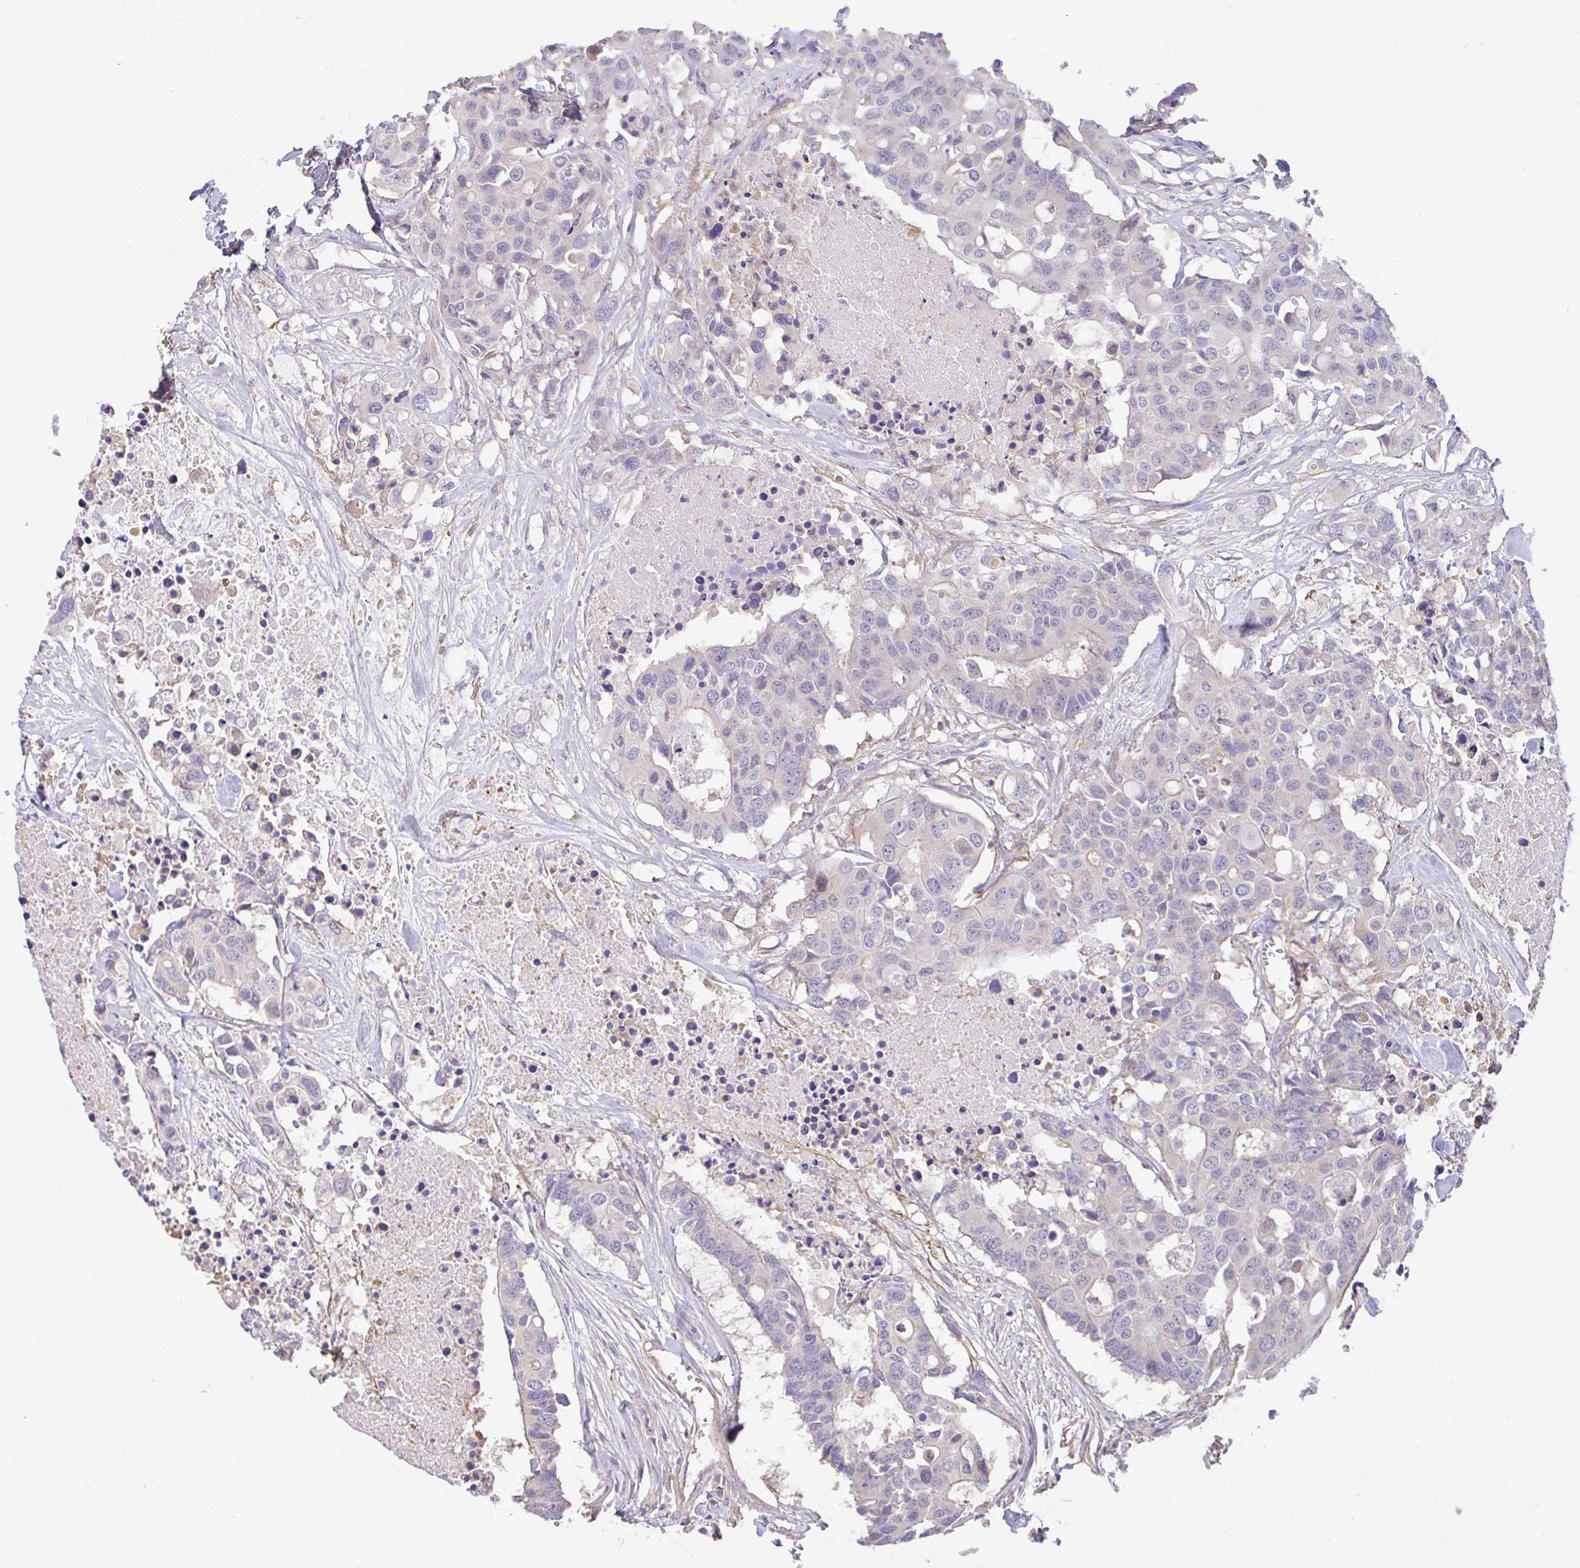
{"staining": {"intensity": "negative", "quantity": "none", "location": "none"}, "tissue": "colorectal cancer", "cell_type": "Tumor cells", "image_type": "cancer", "snomed": [{"axis": "morphology", "description": "Adenocarcinoma, NOS"}, {"axis": "topography", "description": "Colon"}], "caption": "An IHC image of colorectal cancer is shown. There is no staining in tumor cells of colorectal cancer. The staining was performed using DAB to visualize the protein expression in brown, while the nuclei were stained in blue with hematoxylin (Magnification: 20x).", "gene": "PLCD4", "patient": {"sex": "male", "age": 77}}